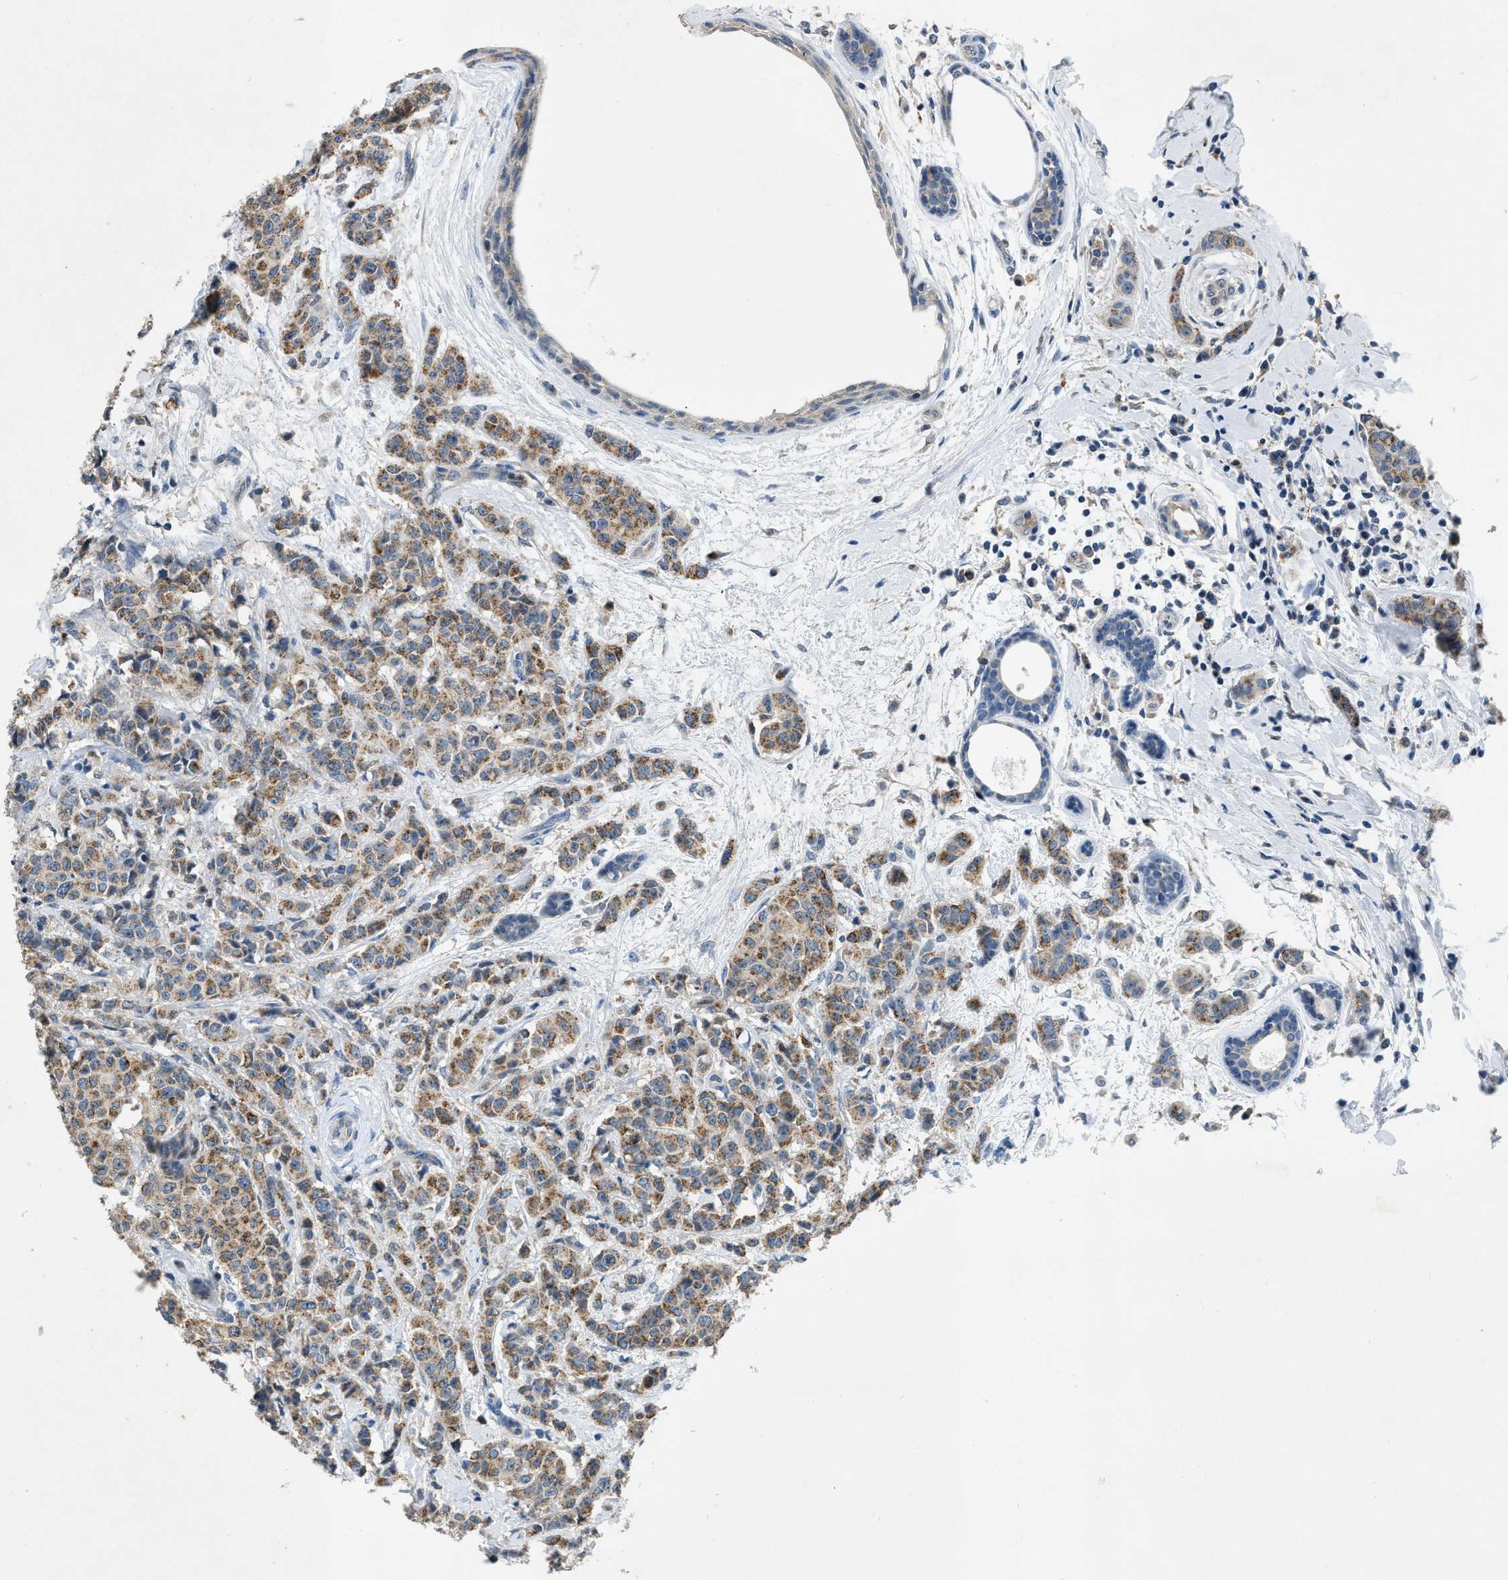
{"staining": {"intensity": "moderate", "quantity": ">75%", "location": "cytoplasmic/membranous"}, "tissue": "breast cancer", "cell_type": "Tumor cells", "image_type": "cancer", "snomed": [{"axis": "morphology", "description": "Normal tissue, NOS"}, {"axis": "morphology", "description": "Duct carcinoma"}, {"axis": "topography", "description": "Breast"}], "caption": "Tumor cells demonstrate moderate cytoplasmic/membranous positivity in approximately >75% of cells in breast cancer.", "gene": "TOMM34", "patient": {"sex": "female", "age": 40}}